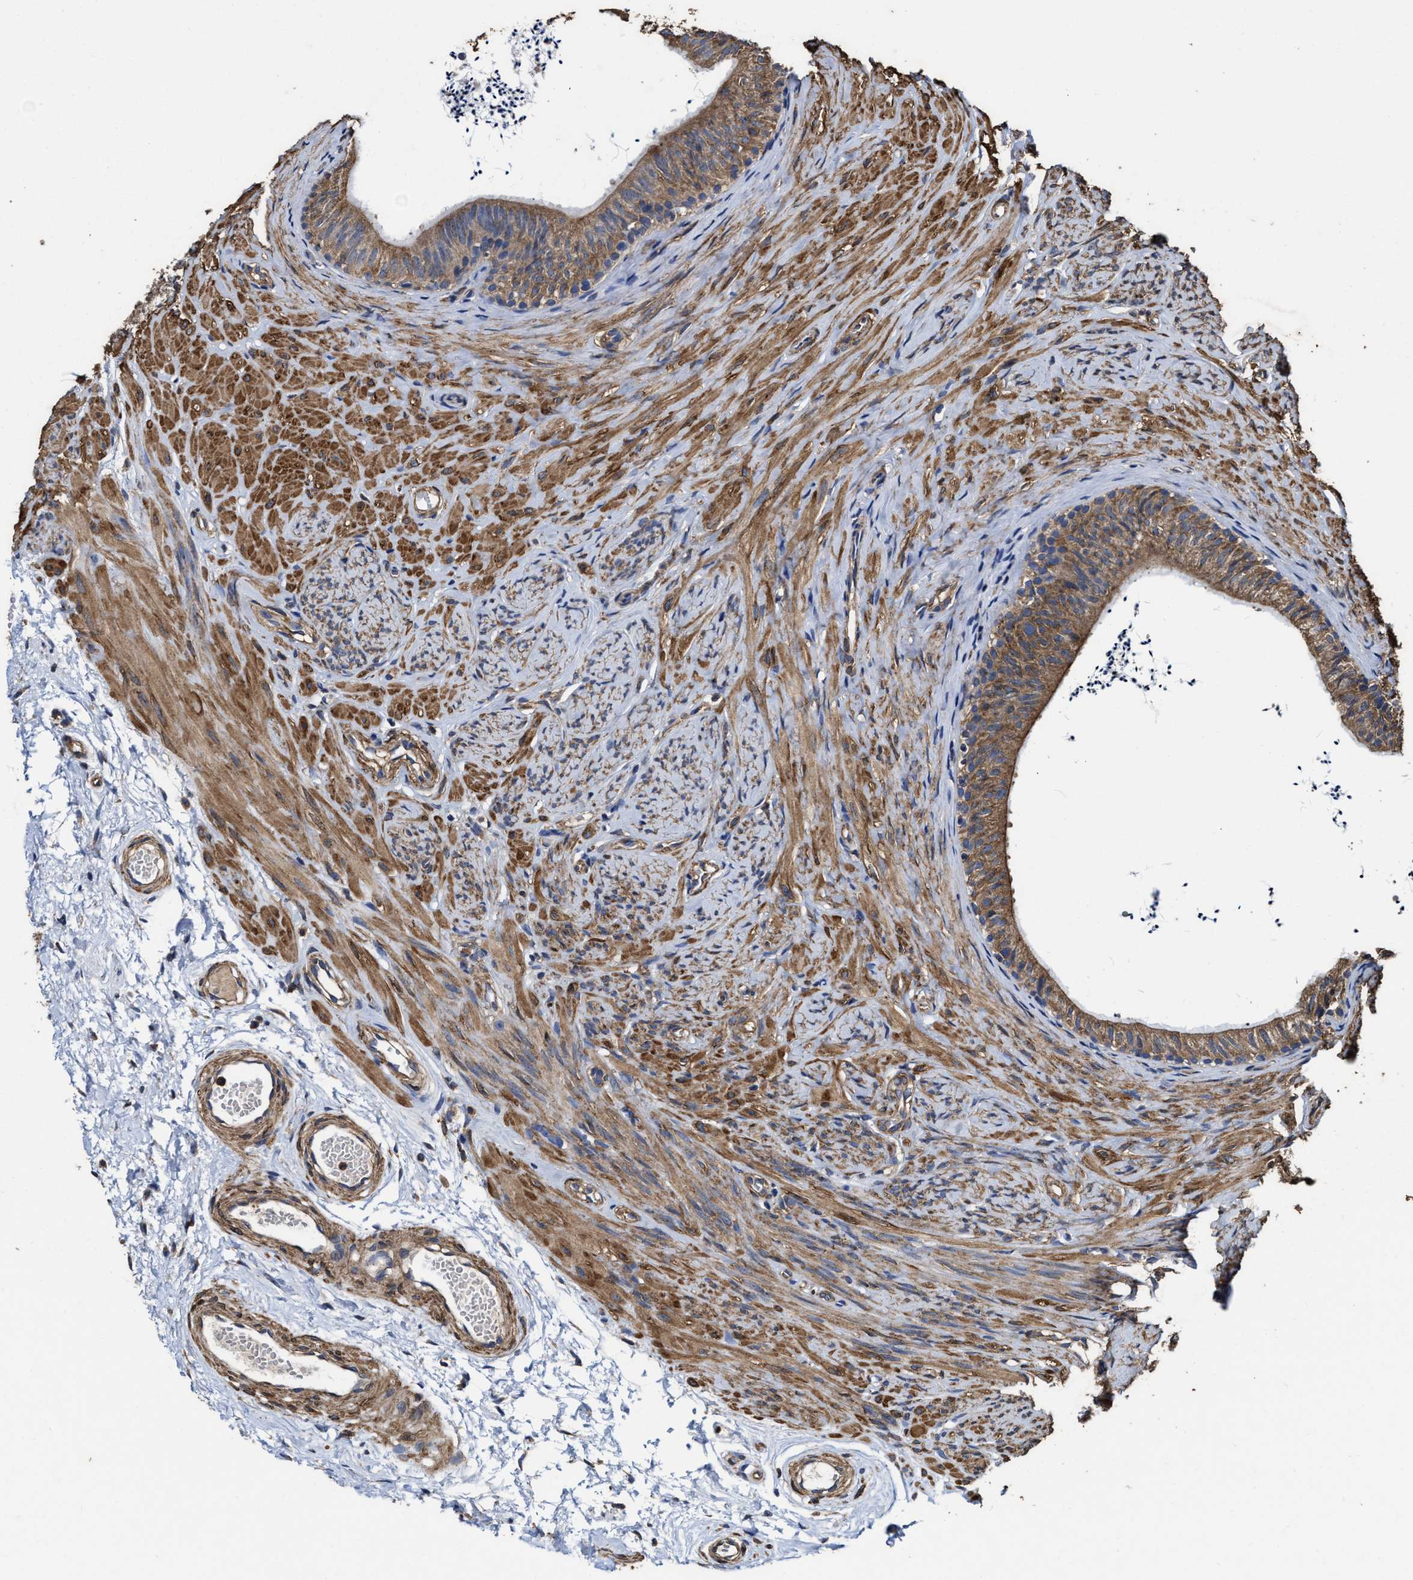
{"staining": {"intensity": "moderate", "quantity": ">75%", "location": "cytoplasmic/membranous"}, "tissue": "epididymis", "cell_type": "Glandular cells", "image_type": "normal", "snomed": [{"axis": "morphology", "description": "Normal tissue, NOS"}, {"axis": "topography", "description": "Epididymis"}], "caption": "DAB immunohistochemical staining of unremarkable human epididymis demonstrates moderate cytoplasmic/membranous protein expression in about >75% of glandular cells.", "gene": "SFXN4", "patient": {"sex": "male", "age": 56}}